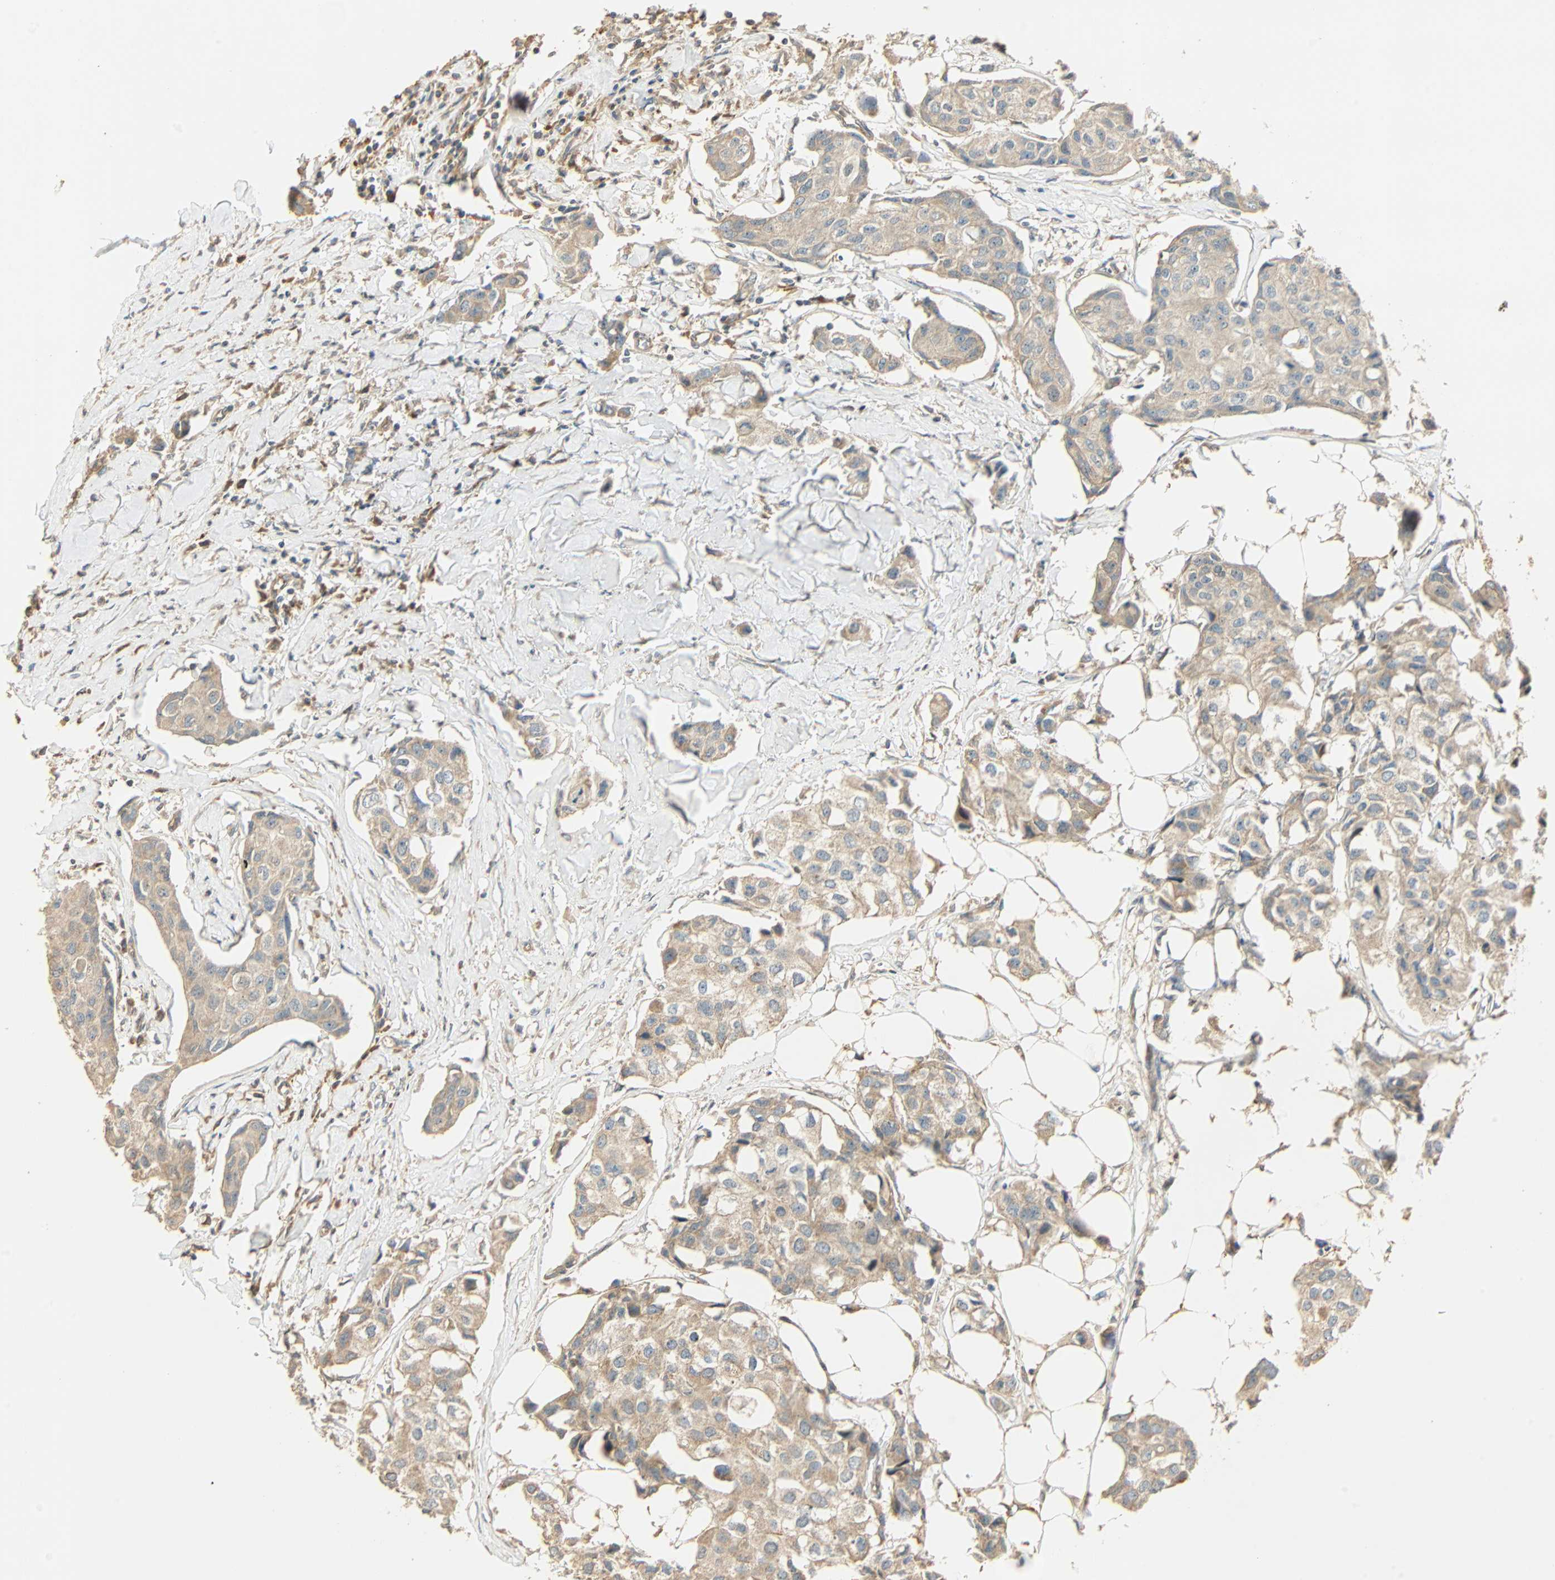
{"staining": {"intensity": "weak", "quantity": ">75%", "location": "cytoplasmic/membranous"}, "tissue": "breast cancer", "cell_type": "Tumor cells", "image_type": "cancer", "snomed": [{"axis": "morphology", "description": "Duct carcinoma"}, {"axis": "topography", "description": "Breast"}], "caption": "Breast cancer (infiltrating ductal carcinoma) tissue reveals weak cytoplasmic/membranous expression in approximately >75% of tumor cells, visualized by immunohistochemistry.", "gene": "GALK1", "patient": {"sex": "female", "age": 80}}